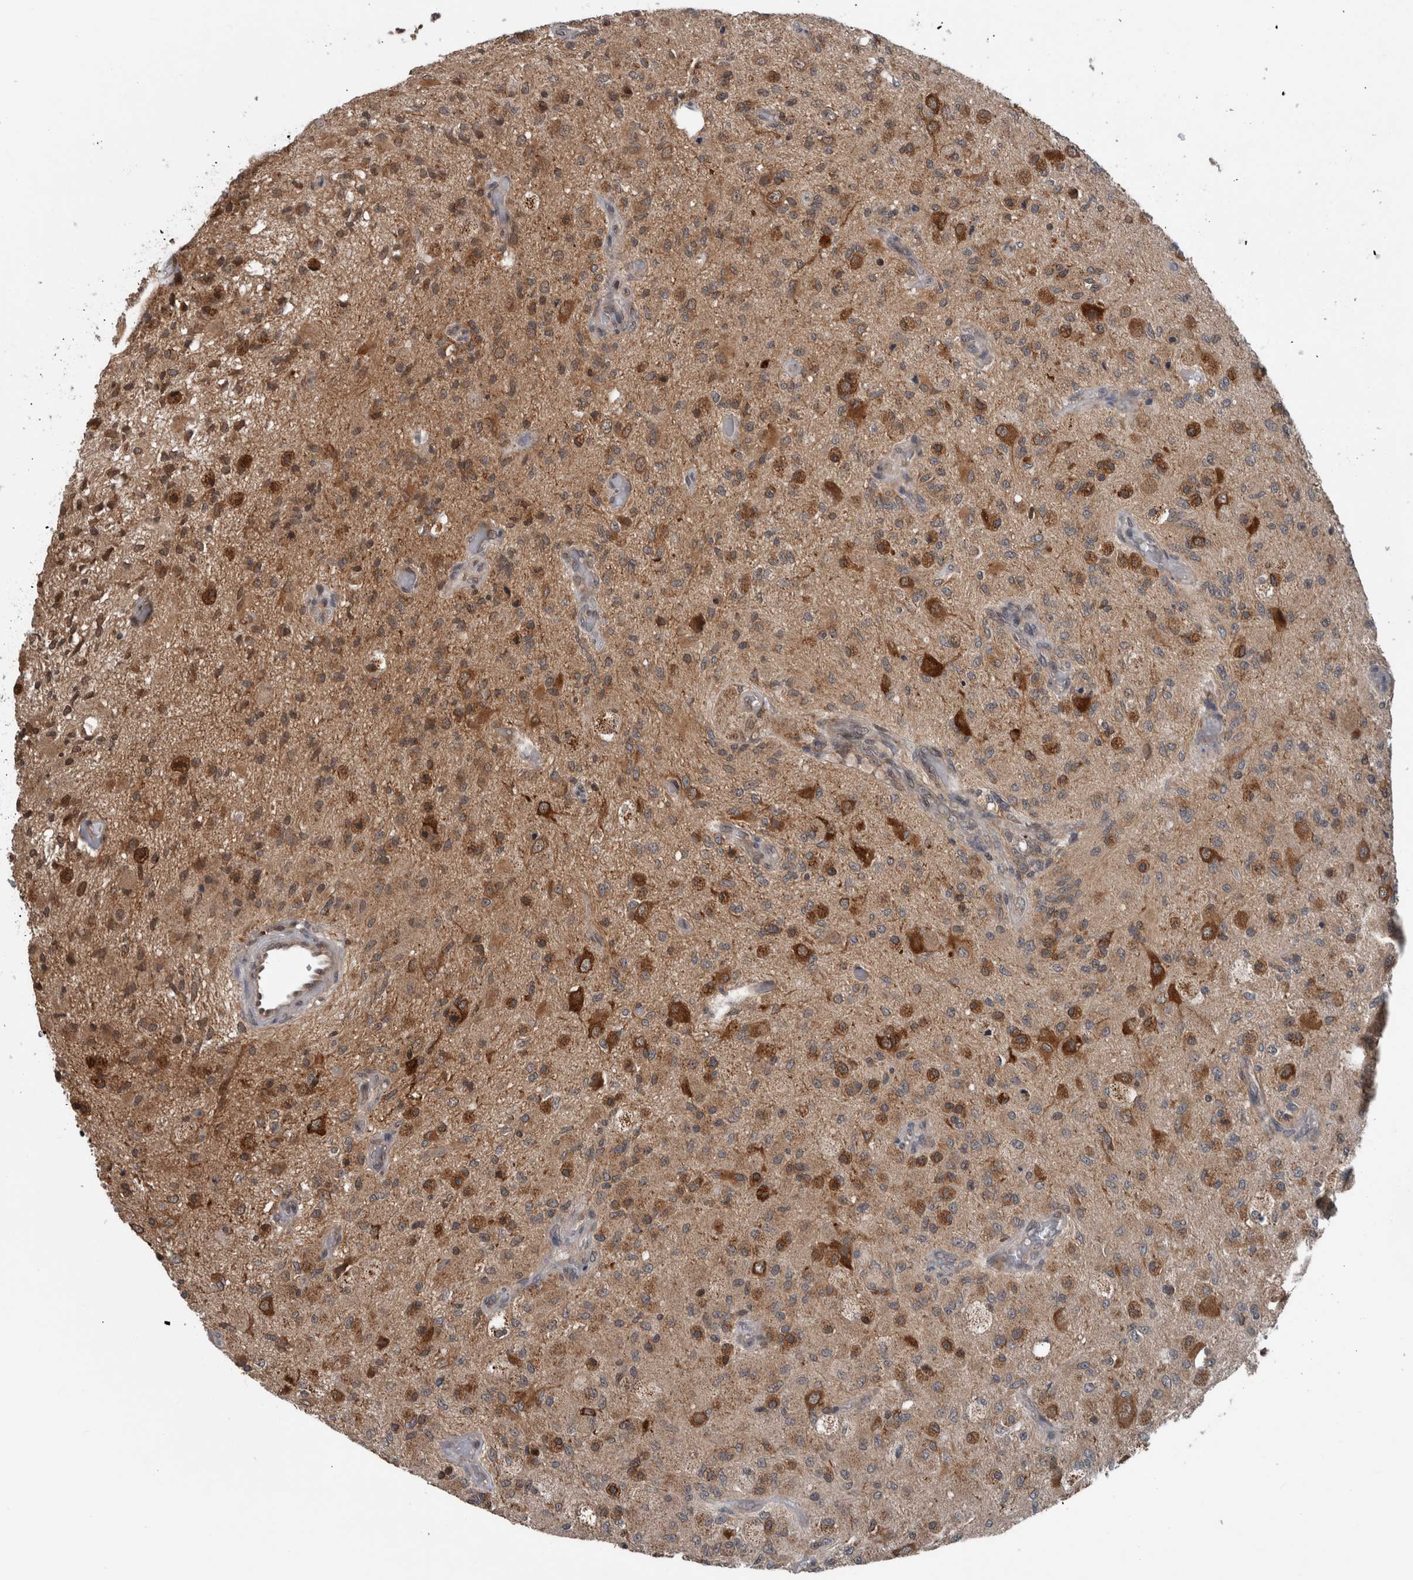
{"staining": {"intensity": "moderate", "quantity": ">75%", "location": "cytoplasmic/membranous"}, "tissue": "glioma", "cell_type": "Tumor cells", "image_type": "cancer", "snomed": [{"axis": "morphology", "description": "Normal tissue, NOS"}, {"axis": "morphology", "description": "Glioma, malignant, High grade"}, {"axis": "topography", "description": "Cerebral cortex"}], "caption": "Glioma stained for a protein (brown) shows moderate cytoplasmic/membranous positive expression in about >75% of tumor cells.", "gene": "ENY2", "patient": {"sex": "male", "age": 77}}